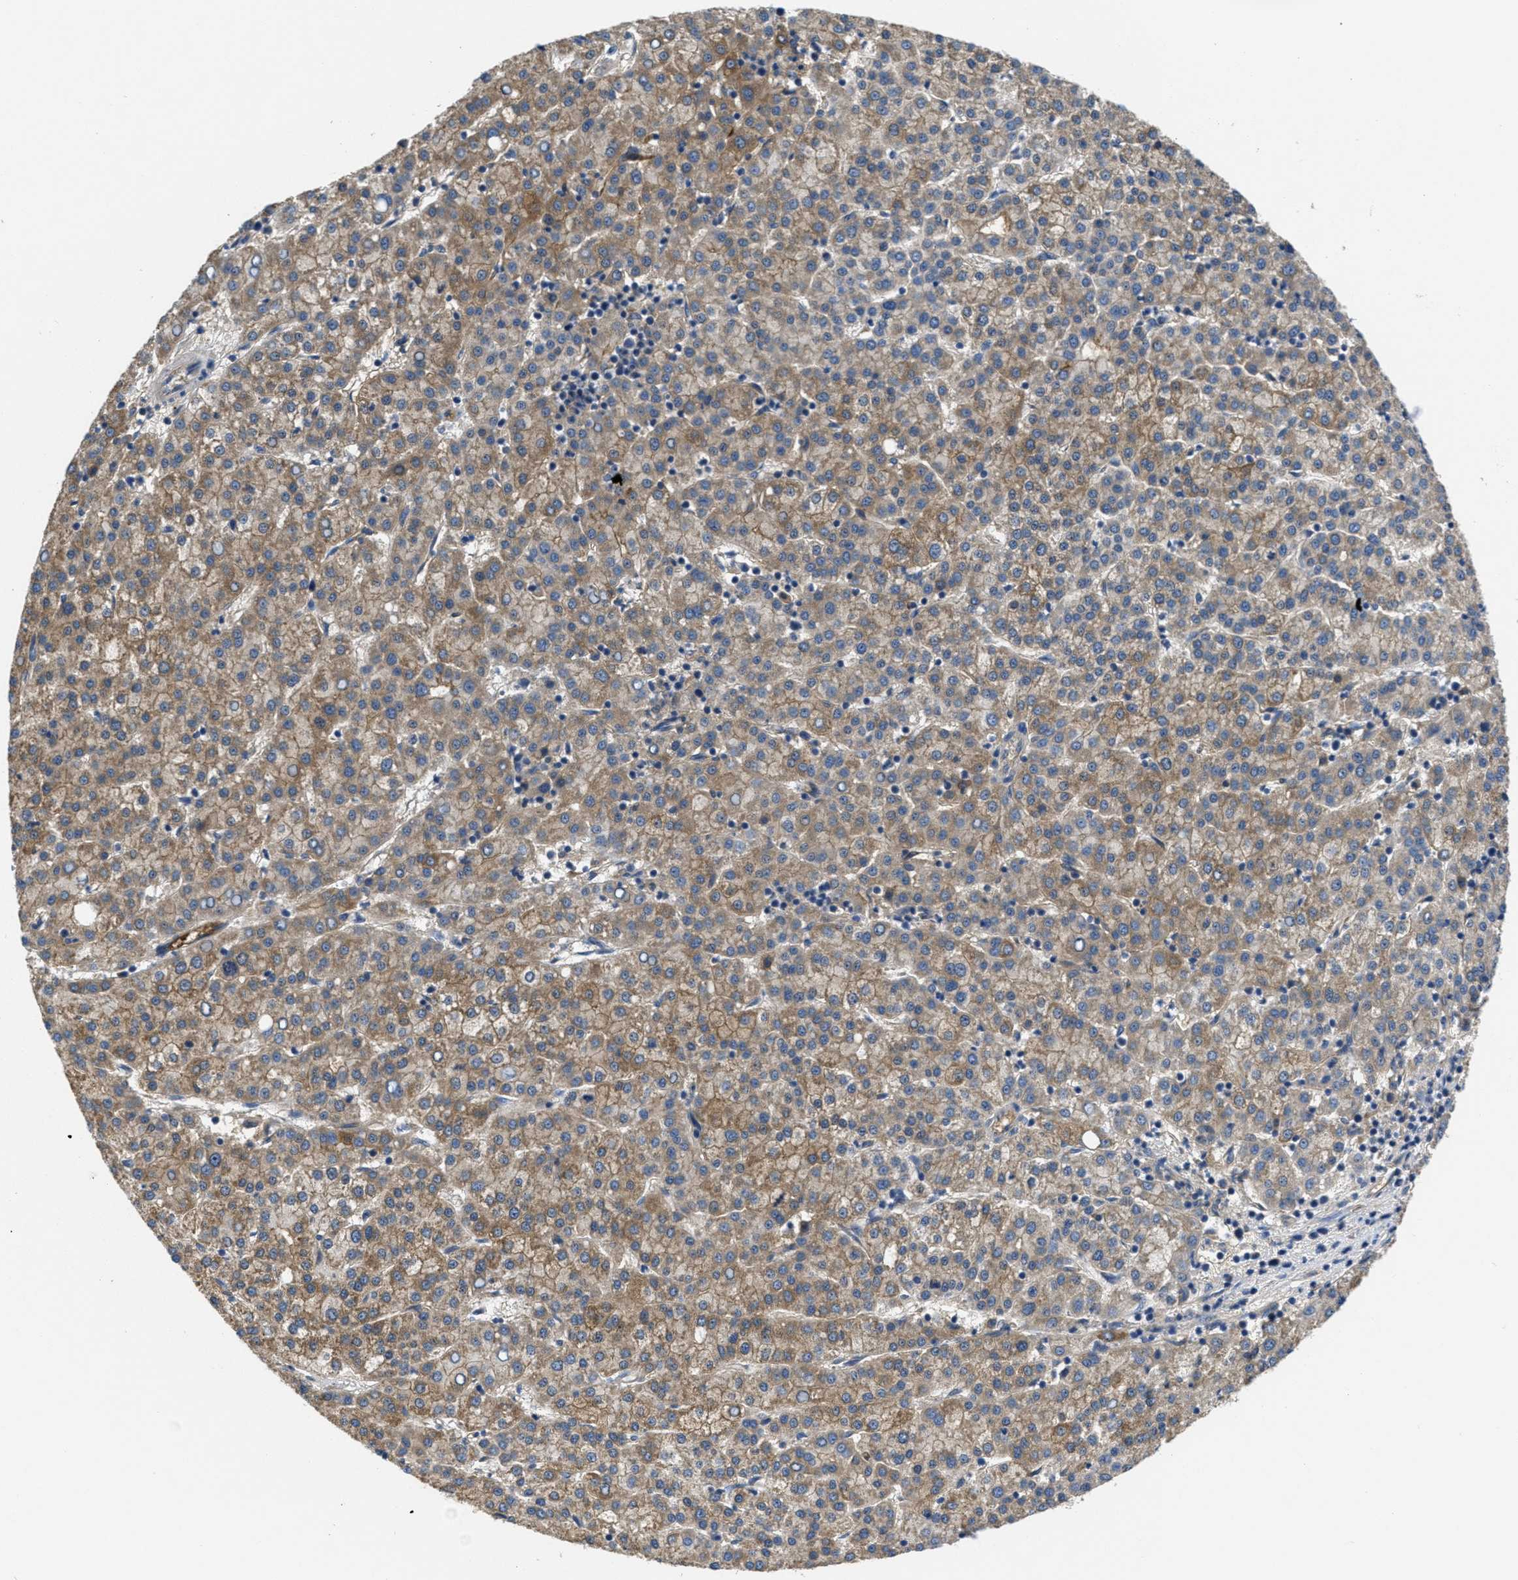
{"staining": {"intensity": "moderate", "quantity": ">75%", "location": "cytoplasmic/membranous"}, "tissue": "liver cancer", "cell_type": "Tumor cells", "image_type": "cancer", "snomed": [{"axis": "morphology", "description": "Carcinoma, Hepatocellular, NOS"}, {"axis": "topography", "description": "Liver"}], "caption": "Immunohistochemistry (IHC) histopathology image of neoplastic tissue: hepatocellular carcinoma (liver) stained using immunohistochemistry exhibits medium levels of moderate protein expression localized specifically in the cytoplasmic/membranous of tumor cells, appearing as a cytoplasmic/membranous brown color.", "gene": "GALK1", "patient": {"sex": "female", "age": 58}}